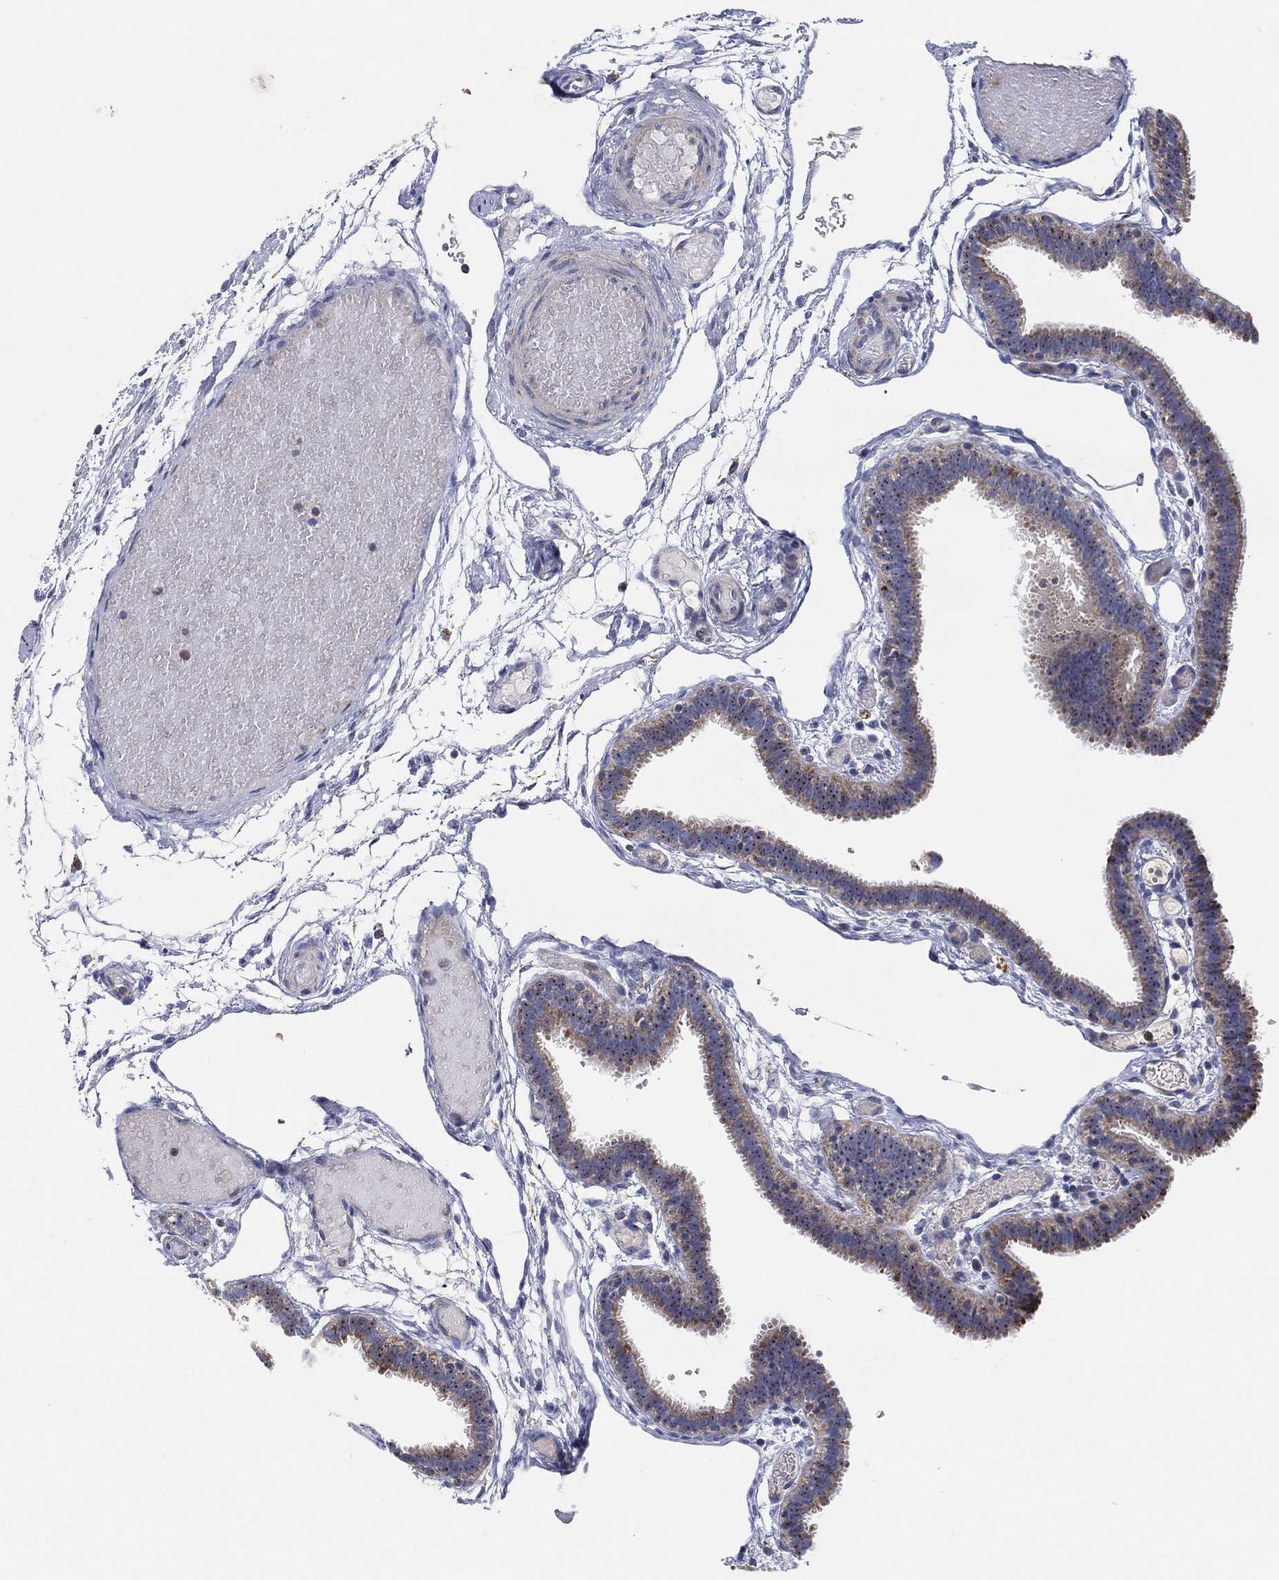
{"staining": {"intensity": "moderate", "quantity": "<25%", "location": "cytoplasmic/membranous"}, "tissue": "fallopian tube", "cell_type": "Glandular cells", "image_type": "normal", "snomed": [{"axis": "morphology", "description": "Normal tissue, NOS"}, {"axis": "topography", "description": "Fallopian tube"}], "caption": "An immunohistochemistry (IHC) micrograph of benign tissue is shown. Protein staining in brown labels moderate cytoplasmic/membranous positivity in fallopian tube within glandular cells.", "gene": "GCAT", "patient": {"sex": "female", "age": 37}}